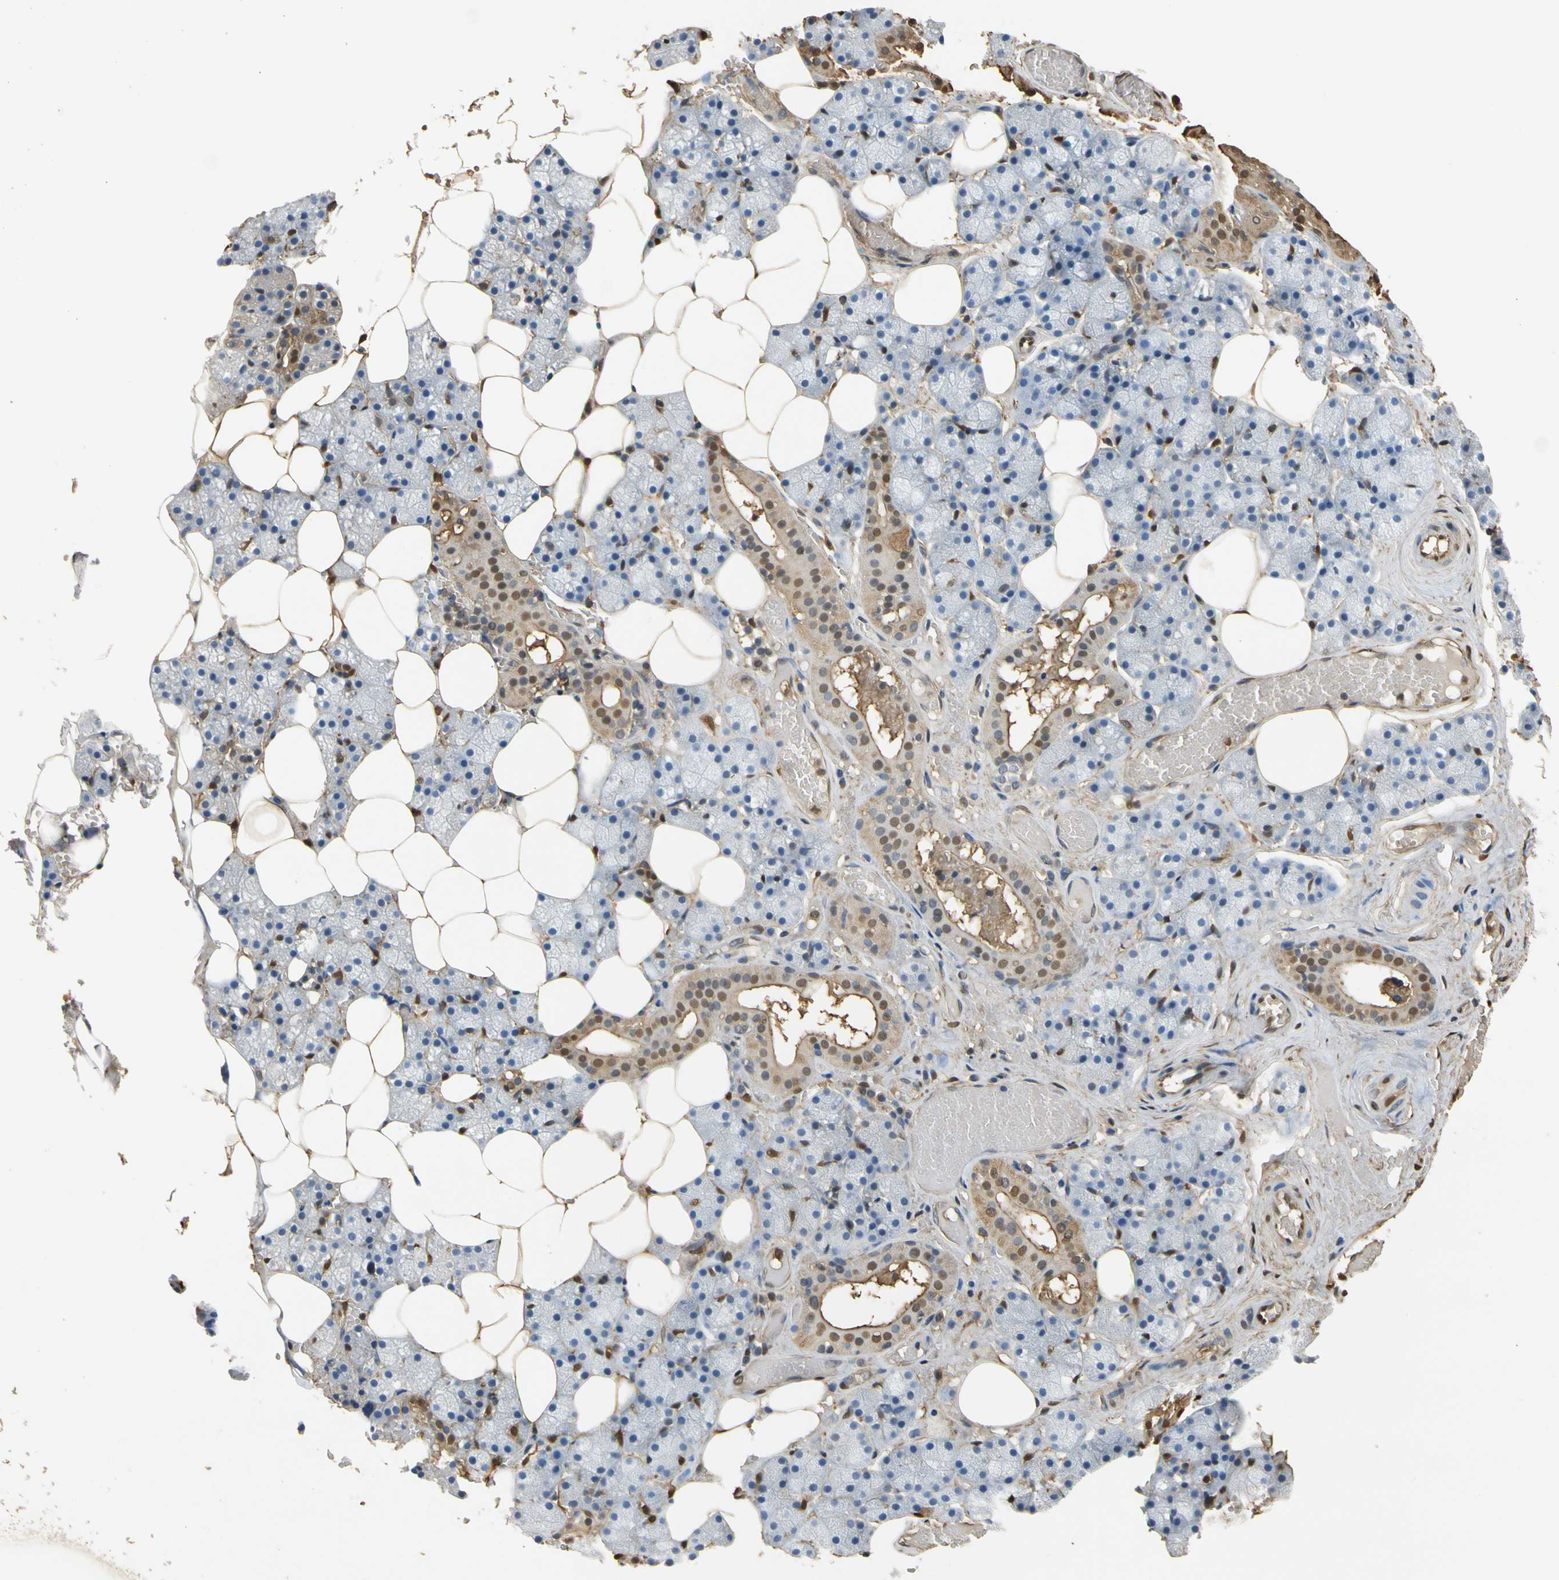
{"staining": {"intensity": "moderate", "quantity": "<25%", "location": "cytoplasmic/membranous,nuclear"}, "tissue": "salivary gland", "cell_type": "Glandular cells", "image_type": "normal", "snomed": [{"axis": "morphology", "description": "Normal tissue, NOS"}, {"axis": "topography", "description": "Salivary gland"}], "caption": "The photomicrograph shows a brown stain indicating the presence of a protein in the cytoplasmic/membranous,nuclear of glandular cells in salivary gland. The staining was performed using DAB (3,3'-diaminobenzidine), with brown indicating positive protein expression. Nuclei are stained blue with hematoxylin.", "gene": "S100A6", "patient": {"sex": "male", "age": 62}}